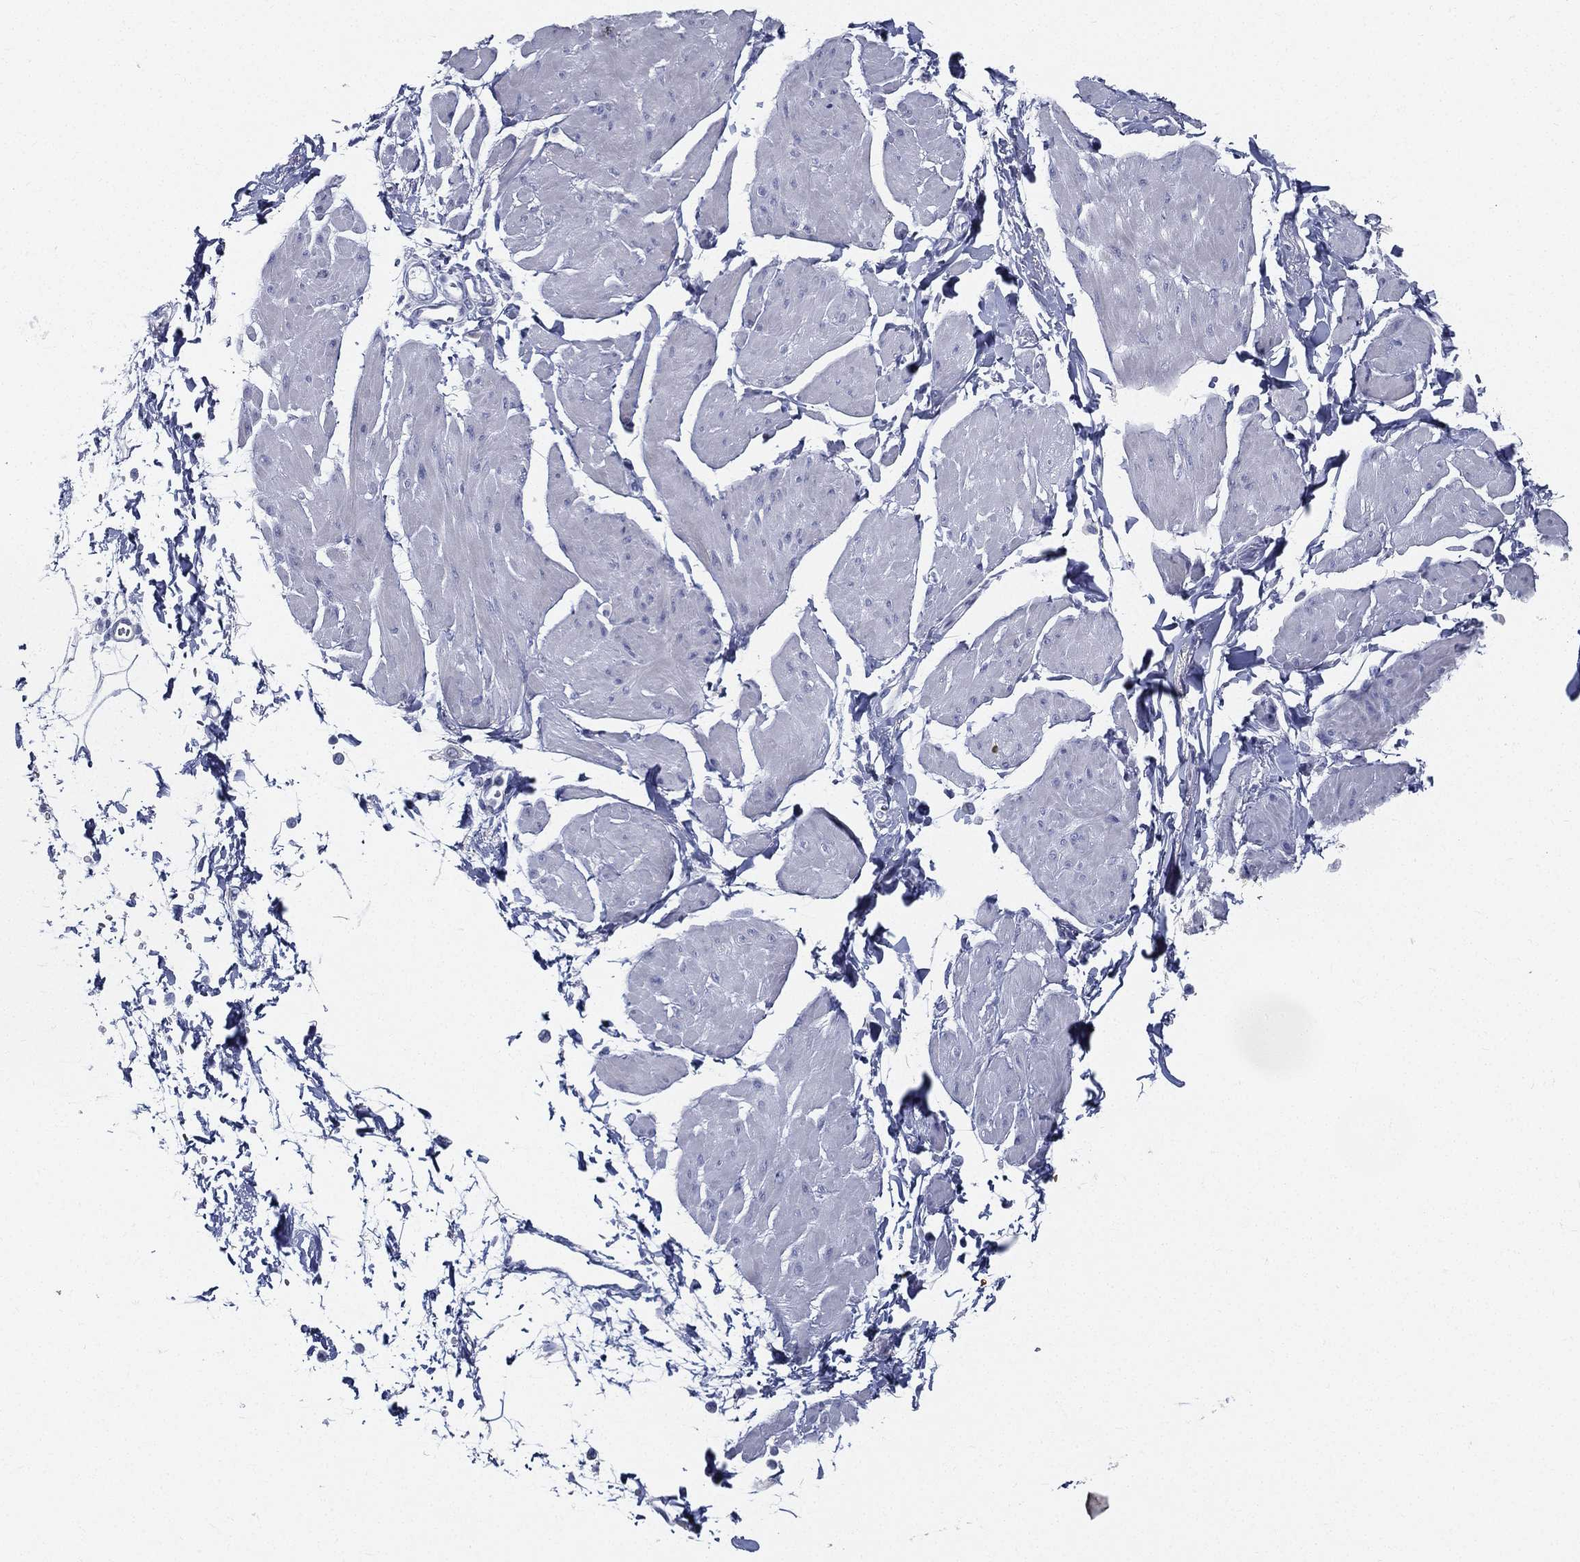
{"staining": {"intensity": "negative", "quantity": "none", "location": "none"}, "tissue": "smooth muscle", "cell_type": "Smooth muscle cells", "image_type": "normal", "snomed": [{"axis": "morphology", "description": "Normal tissue, NOS"}, {"axis": "topography", "description": "Adipose tissue"}, {"axis": "topography", "description": "Smooth muscle"}, {"axis": "topography", "description": "Peripheral nerve tissue"}], "caption": "This histopathology image is of unremarkable smooth muscle stained with immunohistochemistry (IHC) to label a protein in brown with the nuclei are counter-stained blue. There is no positivity in smooth muscle cells.", "gene": "SPPL2C", "patient": {"sex": "male", "age": 83}}